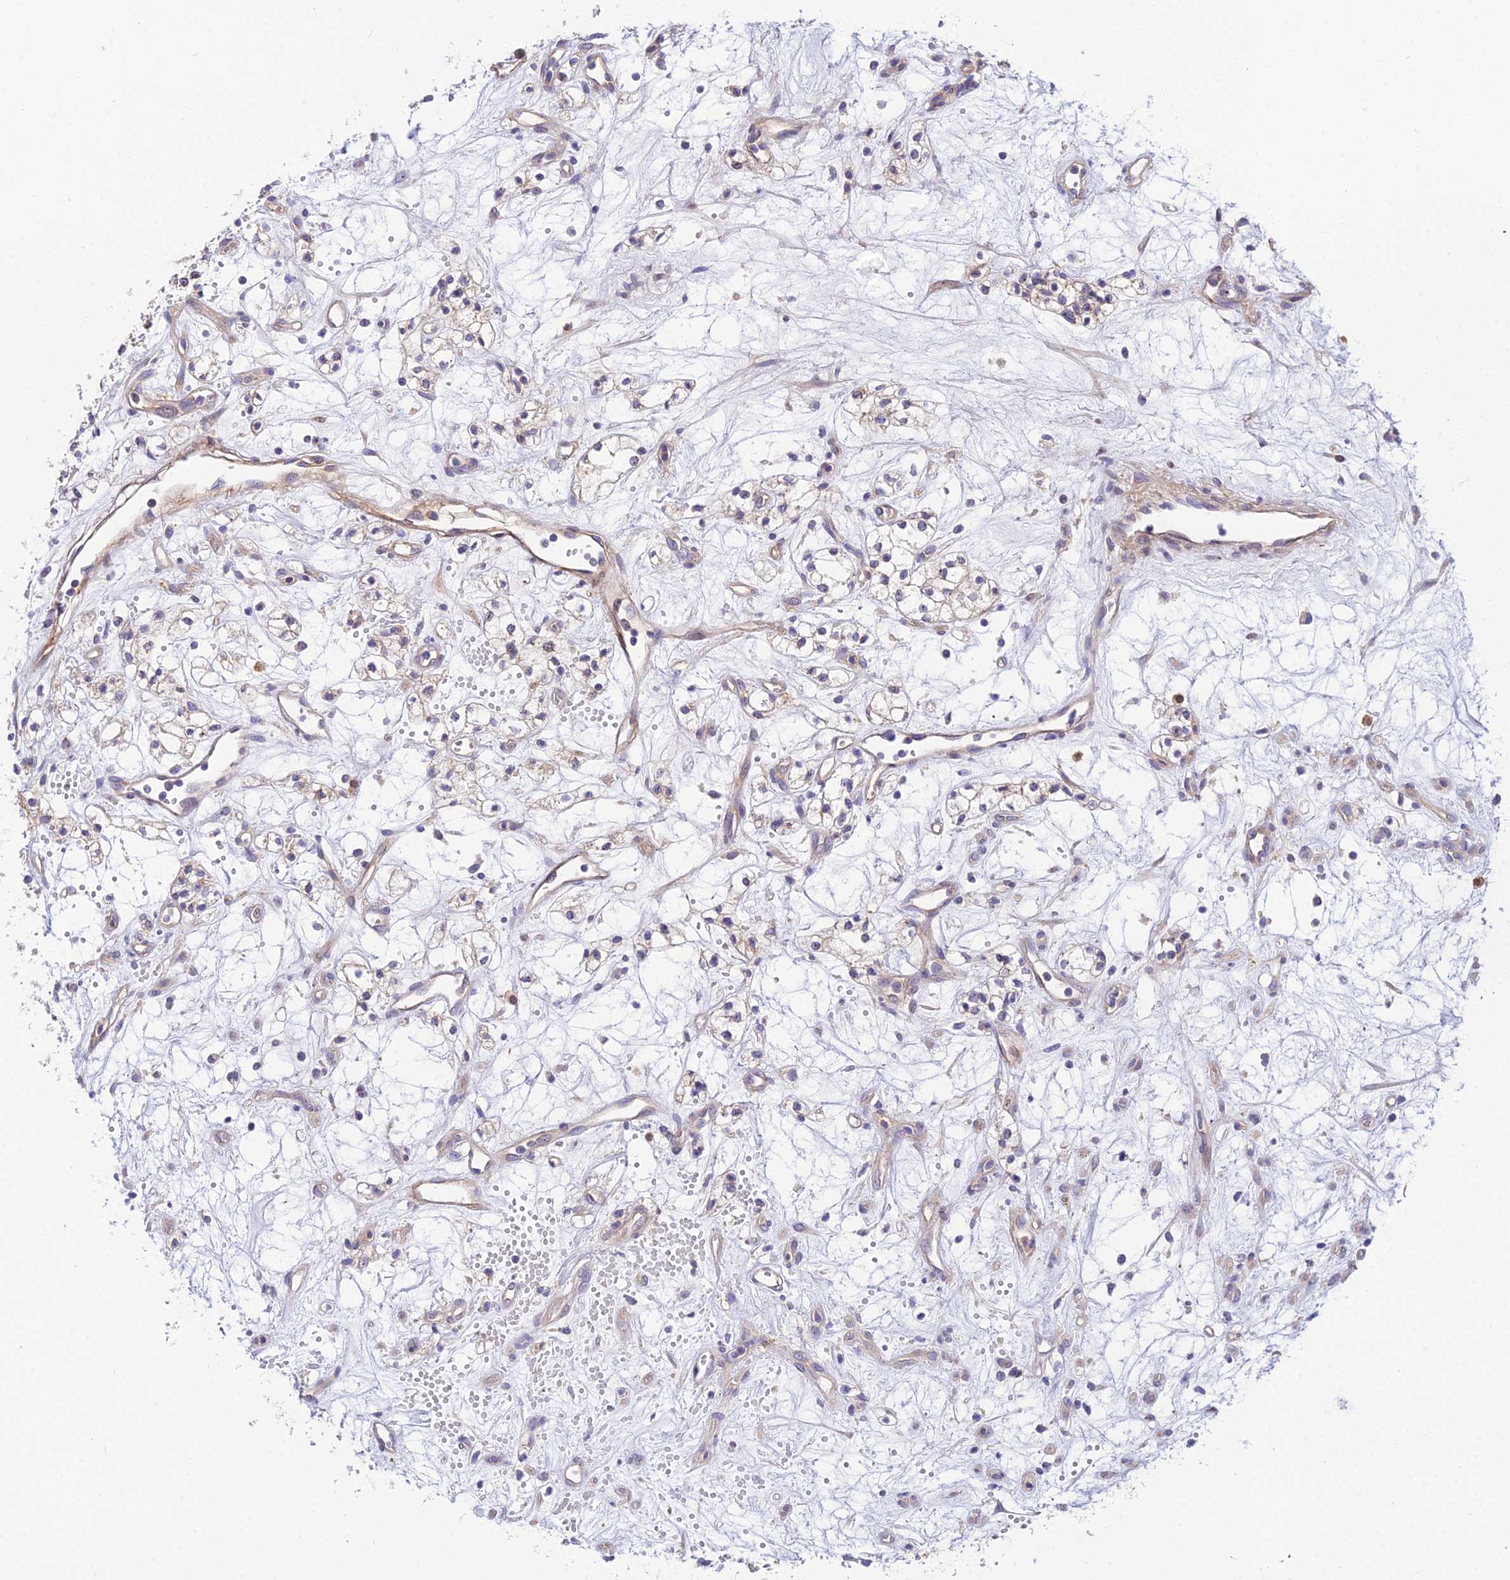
{"staining": {"intensity": "negative", "quantity": "none", "location": "none"}, "tissue": "renal cancer", "cell_type": "Tumor cells", "image_type": "cancer", "snomed": [{"axis": "morphology", "description": "Adenocarcinoma, NOS"}, {"axis": "topography", "description": "Kidney"}], "caption": "Image shows no significant protein expression in tumor cells of renal cancer (adenocarcinoma).", "gene": "TRIM43B", "patient": {"sex": "male", "age": 59}}